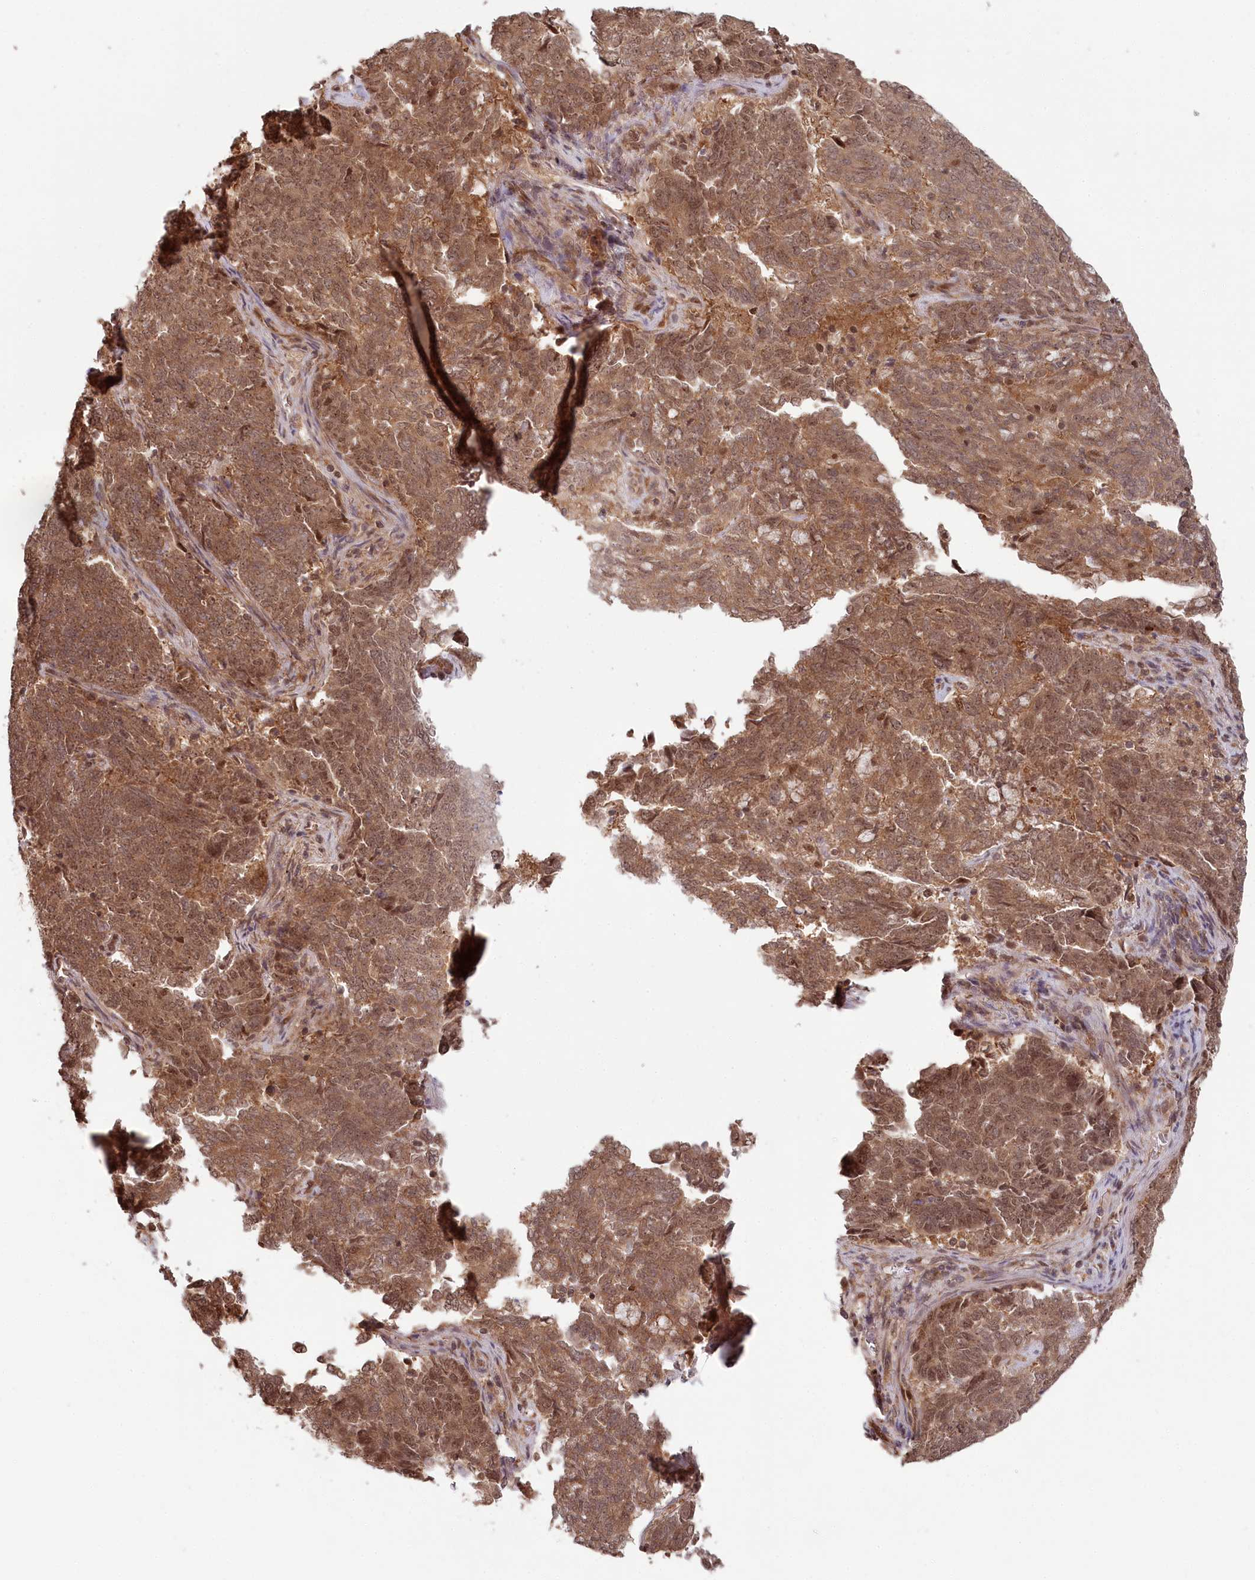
{"staining": {"intensity": "moderate", "quantity": ">75%", "location": "cytoplasmic/membranous,nuclear"}, "tissue": "endometrial cancer", "cell_type": "Tumor cells", "image_type": "cancer", "snomed": [{"axis": "morphology", "description": "Adenocarcinoma, NOS"}, {"axis": "topography", "description": "Endometrium"}], "caption": "Protein analysis of adenocarcinoma (endometrial) tissue exhibits moderate cytoplasmic/membranous and nuclear expression in approximately >75% of tumor cells.", "gene": "WAPL", "patient": {"sex": "female", "age": 80}}